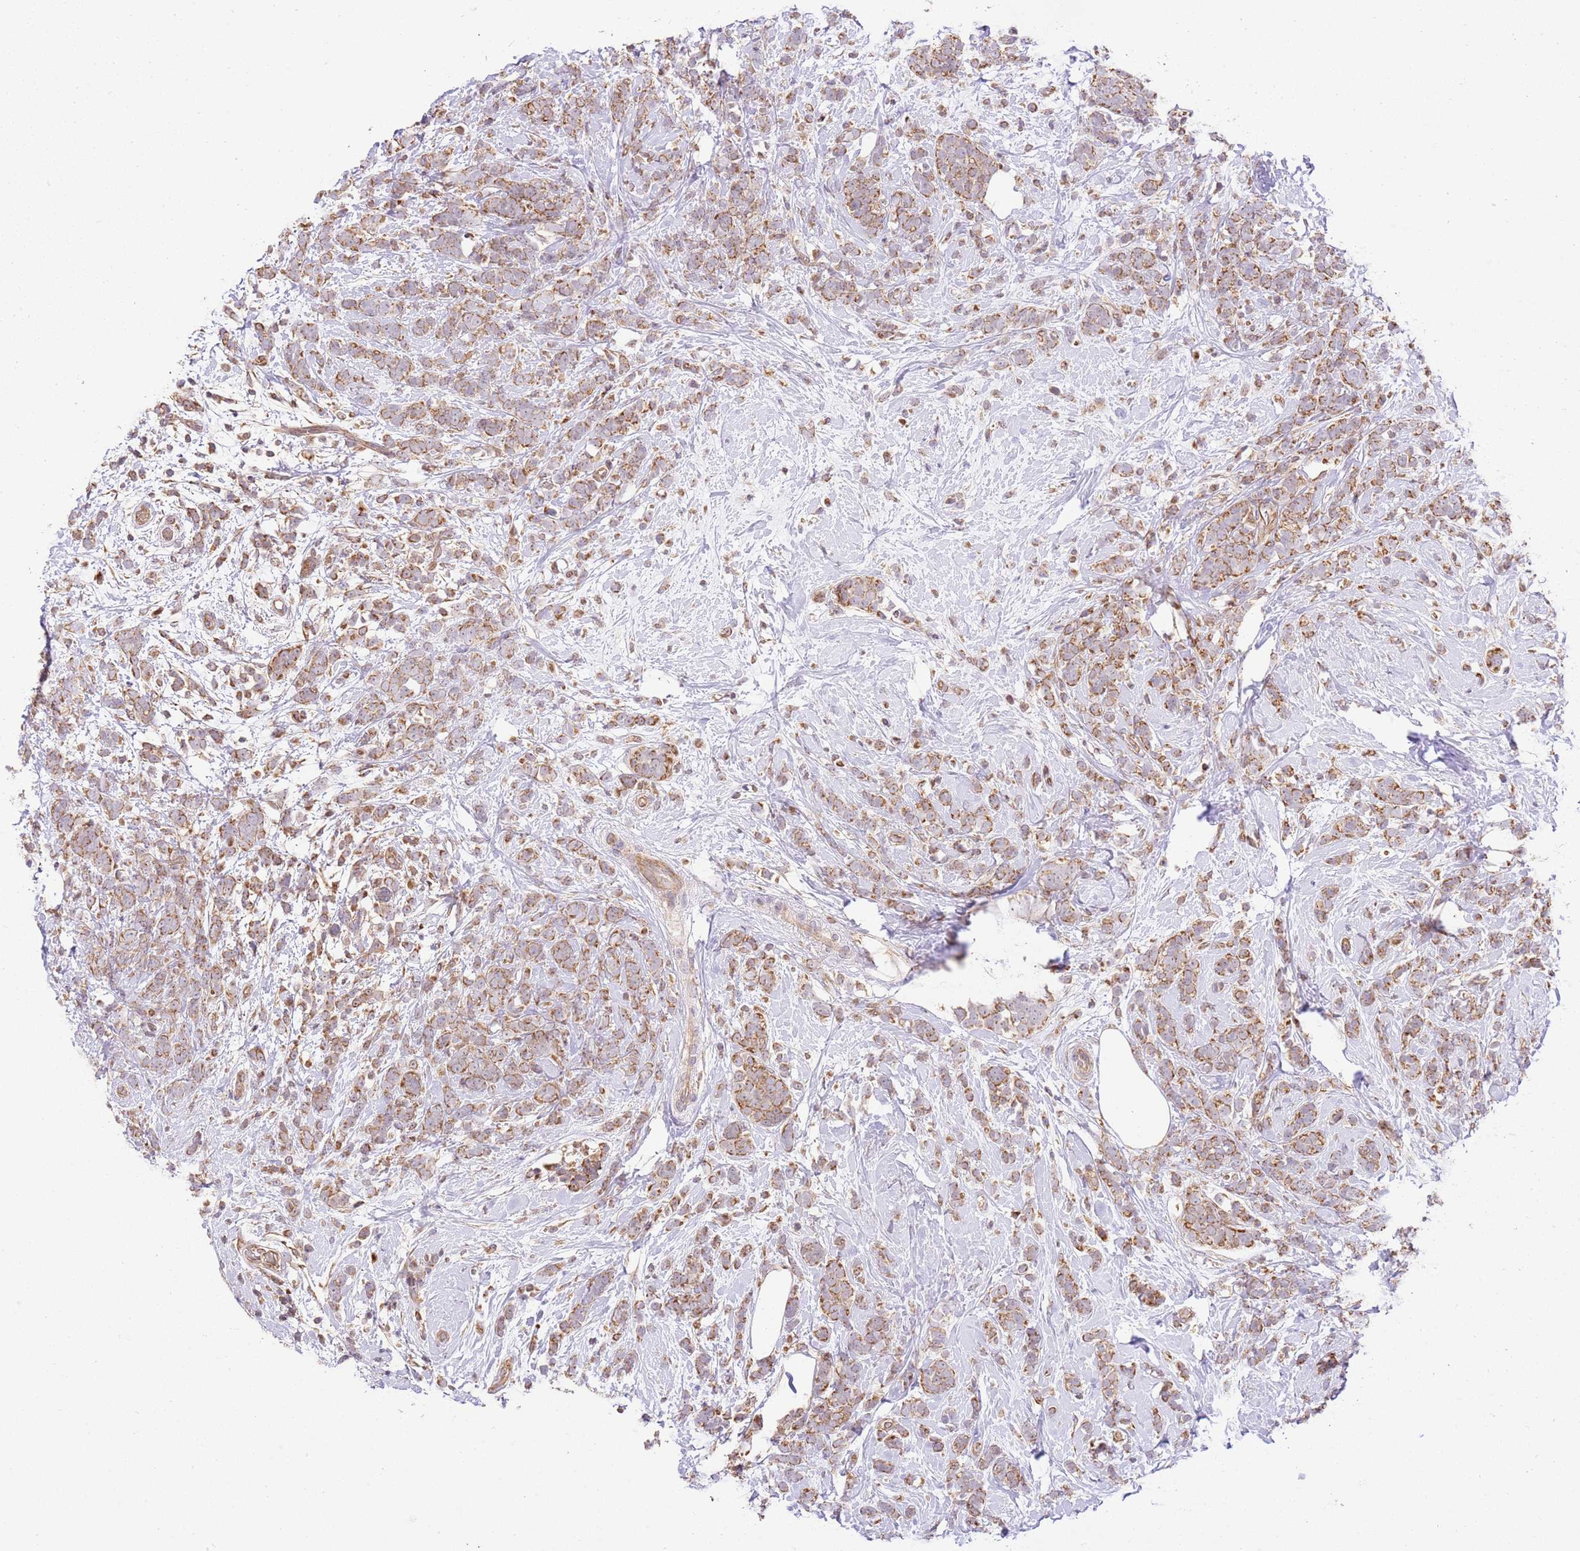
{"staining": {"intensity": "moderate", "quantity": "25%-75%", "location": "cytoplasmic/membranous"}, "tissue": "breast cancer", "cell_type": "Tumor cells", "image_type": "cancer", "snomed": [{"axis": "morphology", "description": "Lobular carcinoma"}, {"axis": "topography", "description": "Breast"}], "caption": "A photomicrograph of human breast cancer (lobular carcinoma) stained for a protein demonstrates moderate cytoplasmic/membranous brown staining in tumor cells.", "gene": "SPATA2L", "patient": {"sex": "female", "age": 58}}